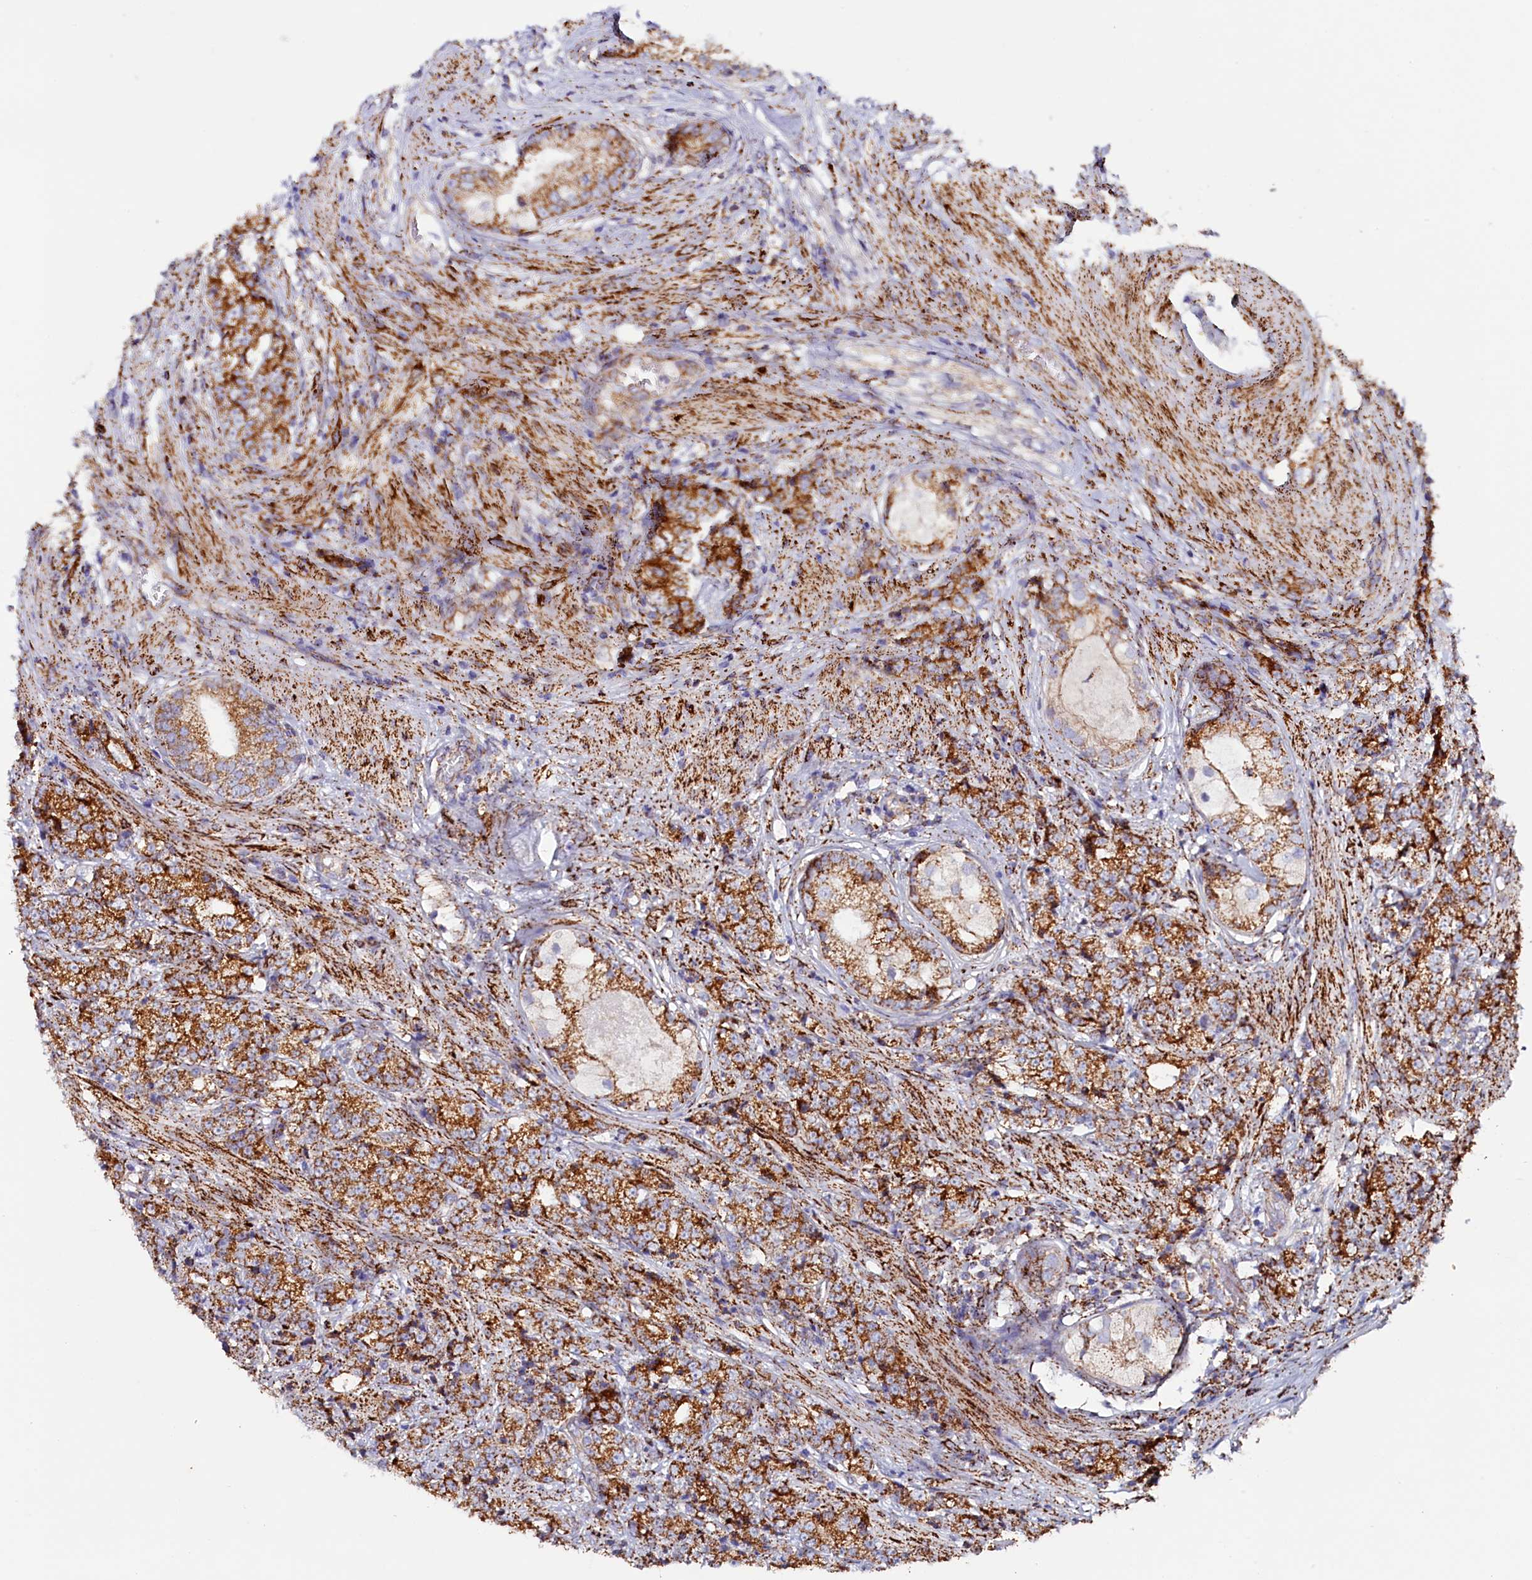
{"staining": {"intensity": "strong", "quantity": ">75%", "location": "cytoplasmic/membranous"}, "tissue": "prostate cancer", "cell_type": "Tumor cells", "image_type": "cancer", "snomed": [{"axis": "morphology", "description": "Adenocarcinoma, High grade"}, {"axis": "topography", "description": "Prostate"}], "caption": "Immunohistochemical staining of prostate high-grade adenocarcinoma reveals high levels of strong cytoplasmic/membranous protein positivity in about >75% of tumor cells.", "gene": "AKTIP", "patient": {"sex": "male", "age": 69}}